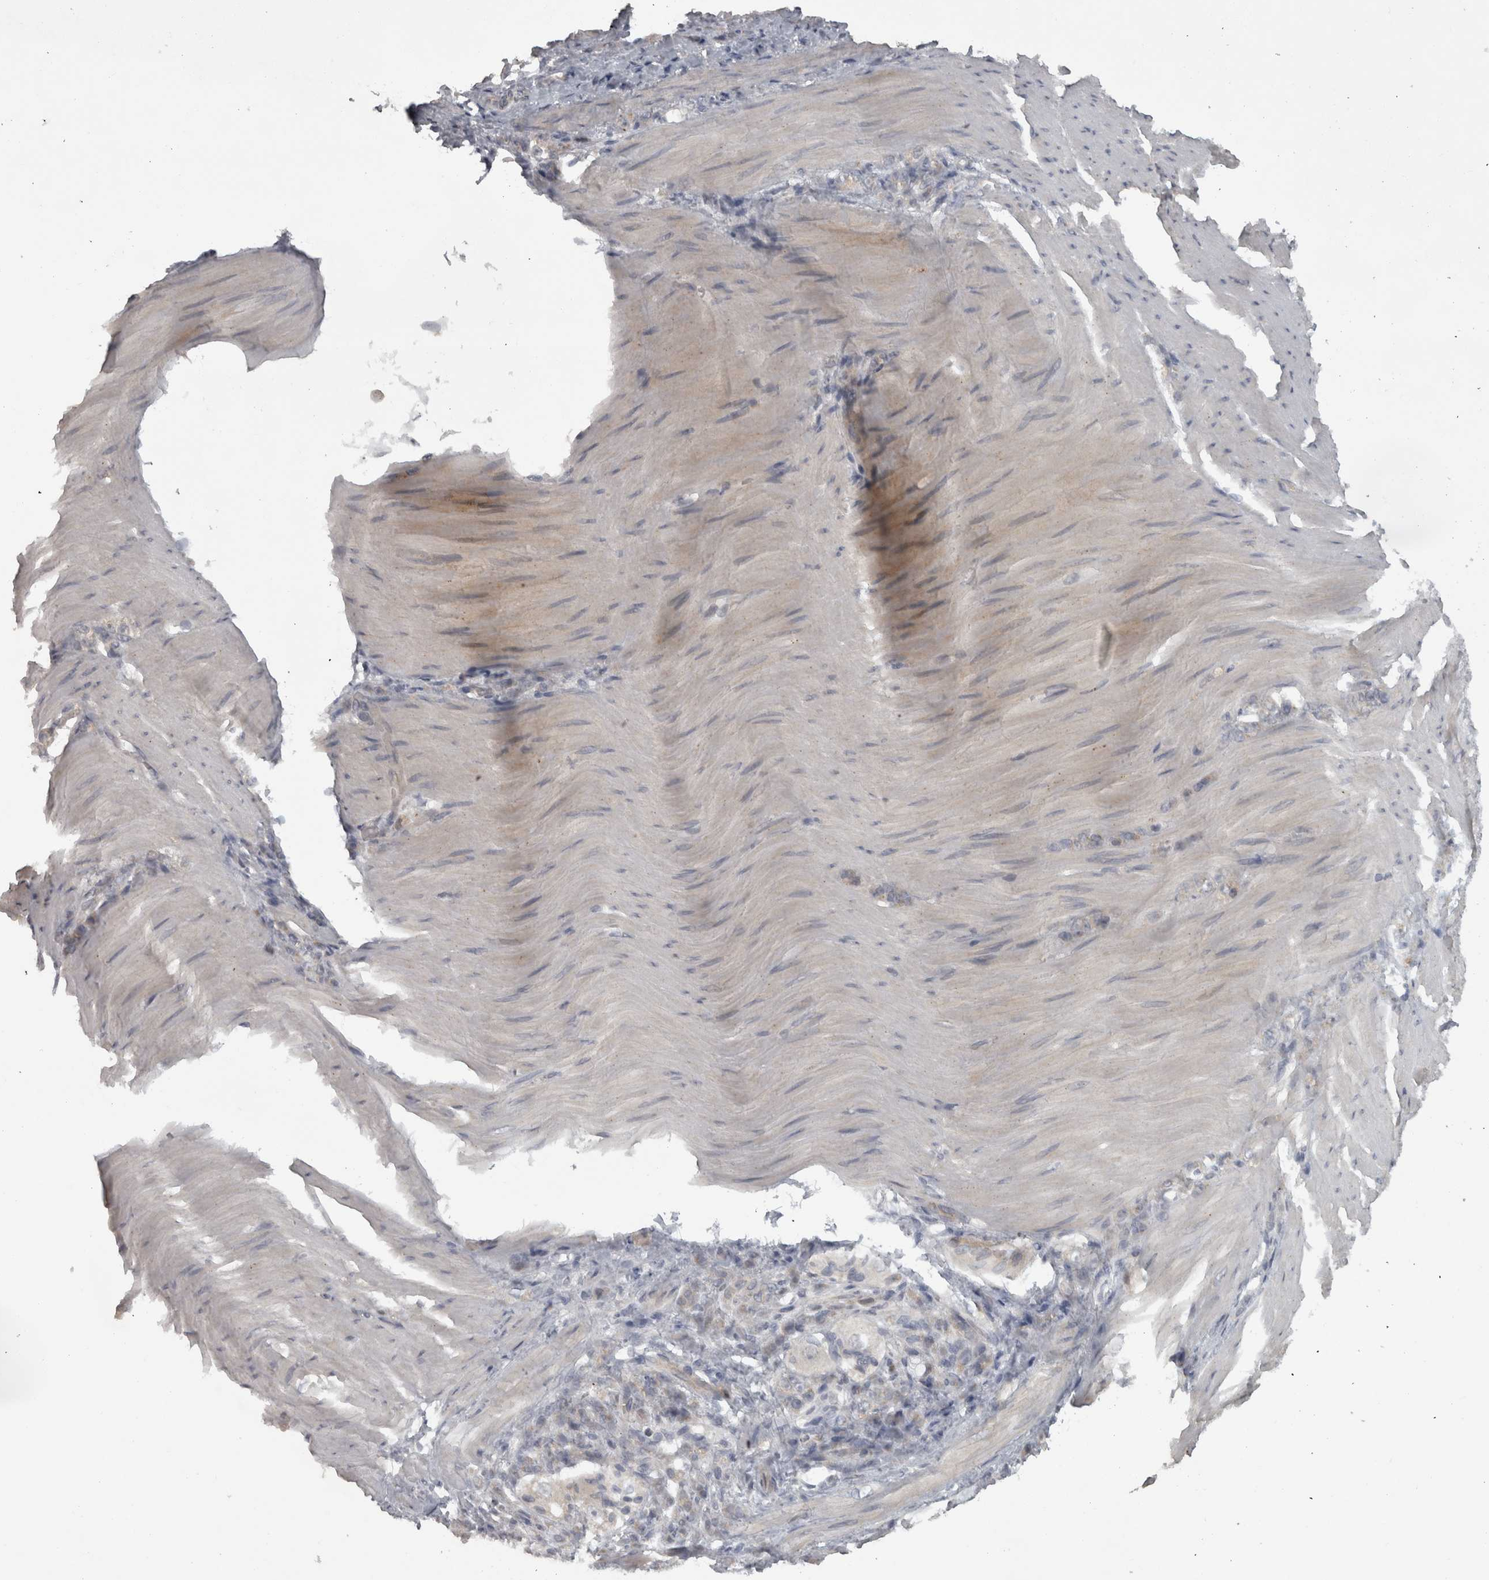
{"staining": {"intensity": "negative", "quantity": "none", "location": "none"}, "tissue": "stomach cancer", "cell_type": "Tumor cells", "image_type": "cancer", "snomed": [{"axis": "morphology", "description": "Normal tissue, NOS"}, {"axis": "morphology", "description": "Adenocarcinoma, NOS"}, {"axis": "topography", "description": "Stomach"}], "caption": "This is an IHC histopathology image of human stomach adenocarcinoma. There is no positivity in tumor cells.", "gene": "SLCO5A1", "patient": {"sex": "male", "age": 82}}